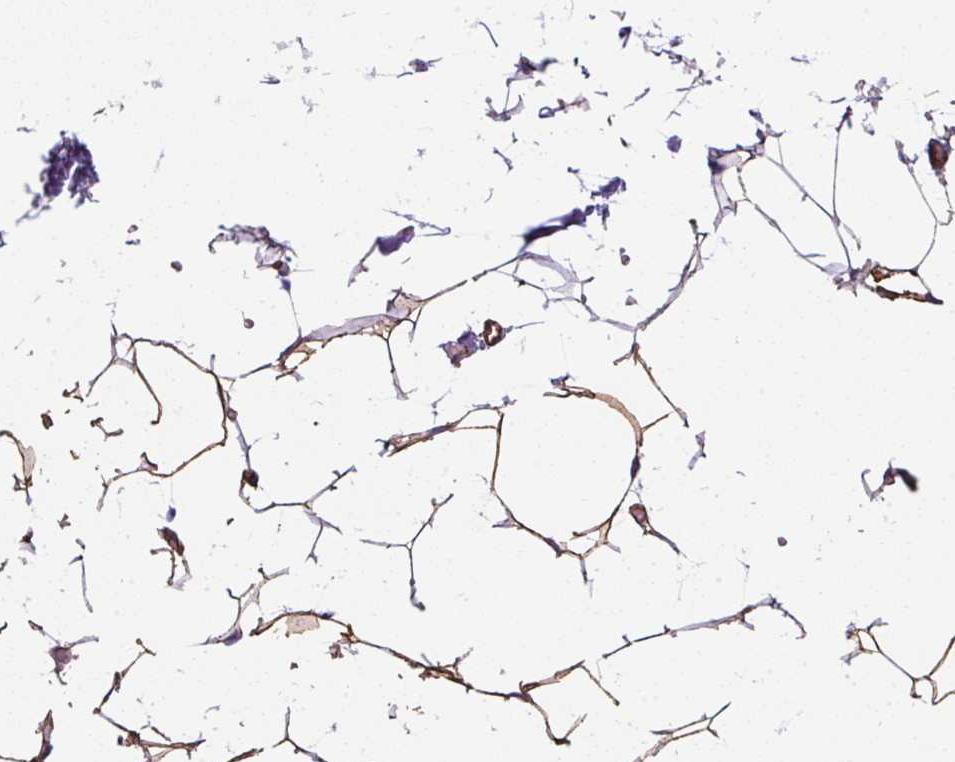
{"staining": {"intensity": "moderate", "quantity": ">75%", "location": "cytoplasmic/membranous"}, "tissue": "adipose tissue", "cell_type": "Adipocytes", "image_type": "normal", "snomed": [{"axis": "morphology", "description": "Normal tissue, NOS"}, {"axis": "topography", "description": "Skin"}, {"axis": "topography", "description": "Peripheral nerve tissue"}], "caption": "A medium amount of moderate cytoplasmic/membranous staining is appreciated in about >75% of adipocytes in benign adipose tissue.", "gene": "ANKUB1", "patient": {"sex": "female", "age": 56}}